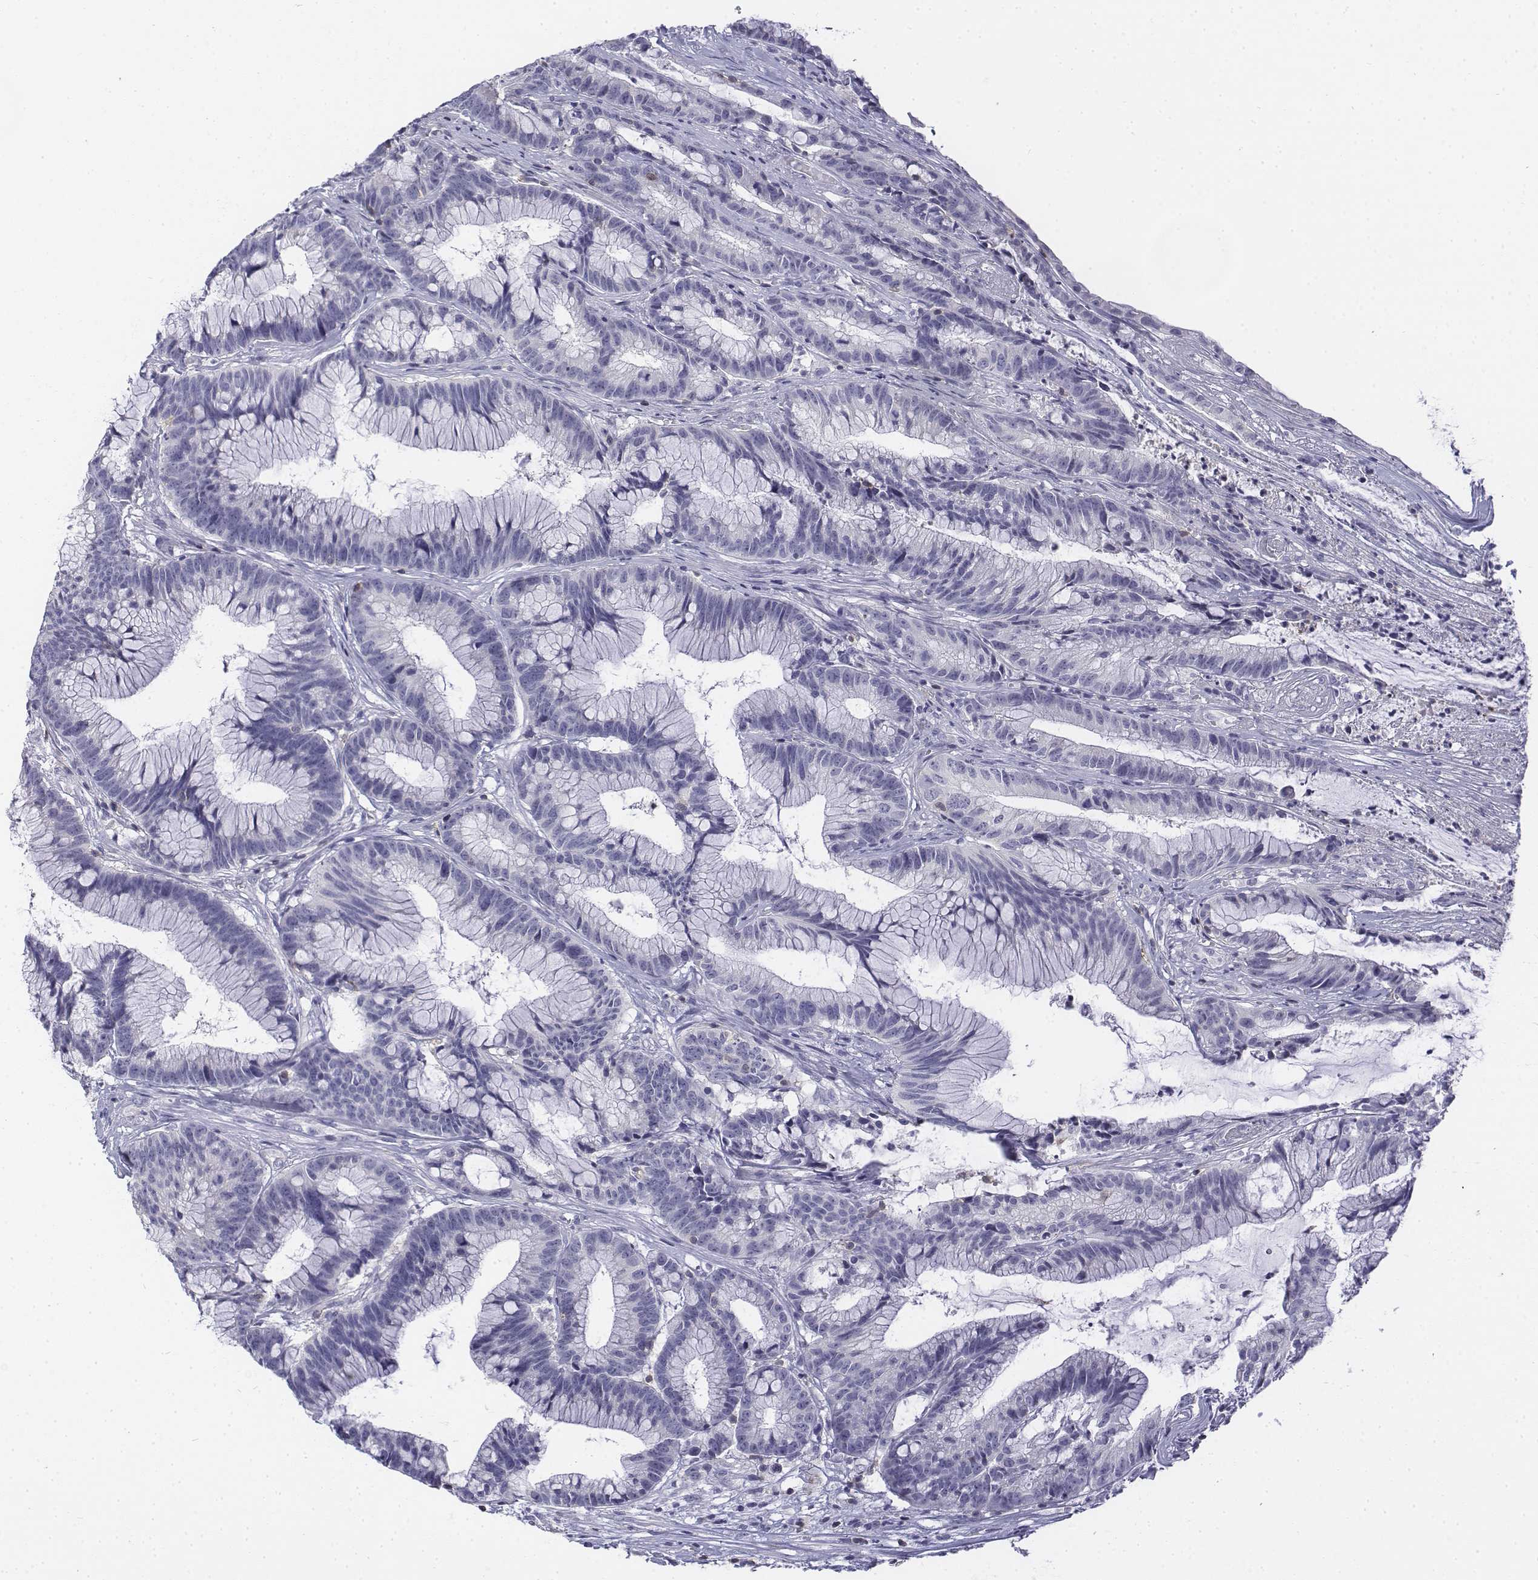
{"staining": {"intensity": "negative", "quantity": "none", "location": "none"}, "tissue": "colorectal cancer", "cell_type": "Tumor cells", "image_type": "cancer", "snomed": [{"axis": "morphology", "description": "Adenocarcinoma, NOS"}, {"axis": "topography", "description": "Colon"}], "caption": "Histopathology image shows no protein staining in tumor cells of colorectal cancer tissue.", "gene": "CD3E", "patient": {"sex": "female", "age": 78}}